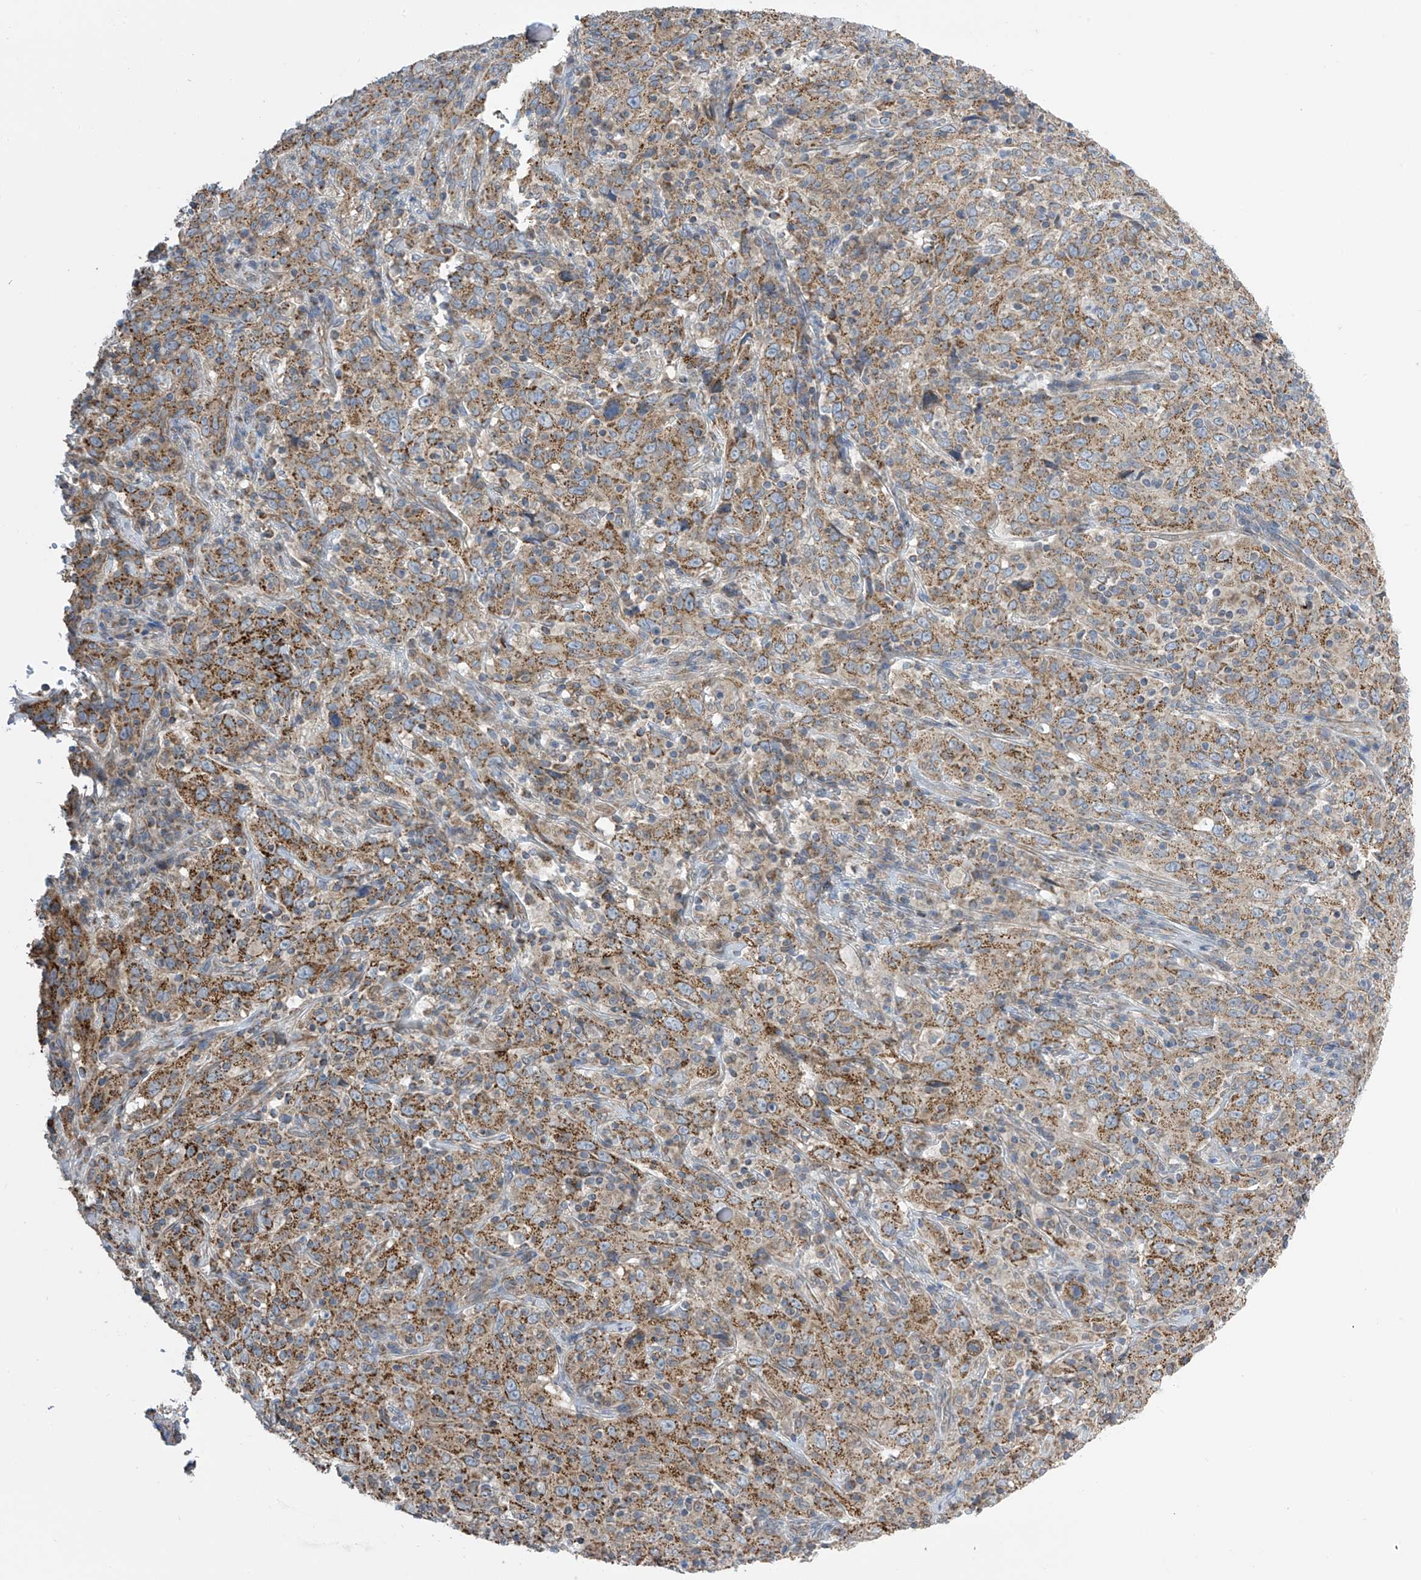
{"staining": {"intensity": "moderate", "quantity": ">75%", "location": "cytoplasmic/membranous"}, "tissue": "cervical cancer", "cell_type": "Tumor cells", "image_type": "cancer", "snomed": [{"axis": "morphology", "description": "Squamous cell carcinoma, NOS"}, {"axis": "topography", "description": "Cervix"}], "caption": "Cervical squamous cell carcinoma stained with DAB (3,3'-diaminobenzidine) immunohistochemistry reveals medium levels of moderate cytoplasmic/membranous positivity in approximately >75% of tumor cells. The protein of interest is shown in brown color, while the nuclei are stained blue.", "gene": "PNPT1", "patient": {"sex": "female", "age": 46}}